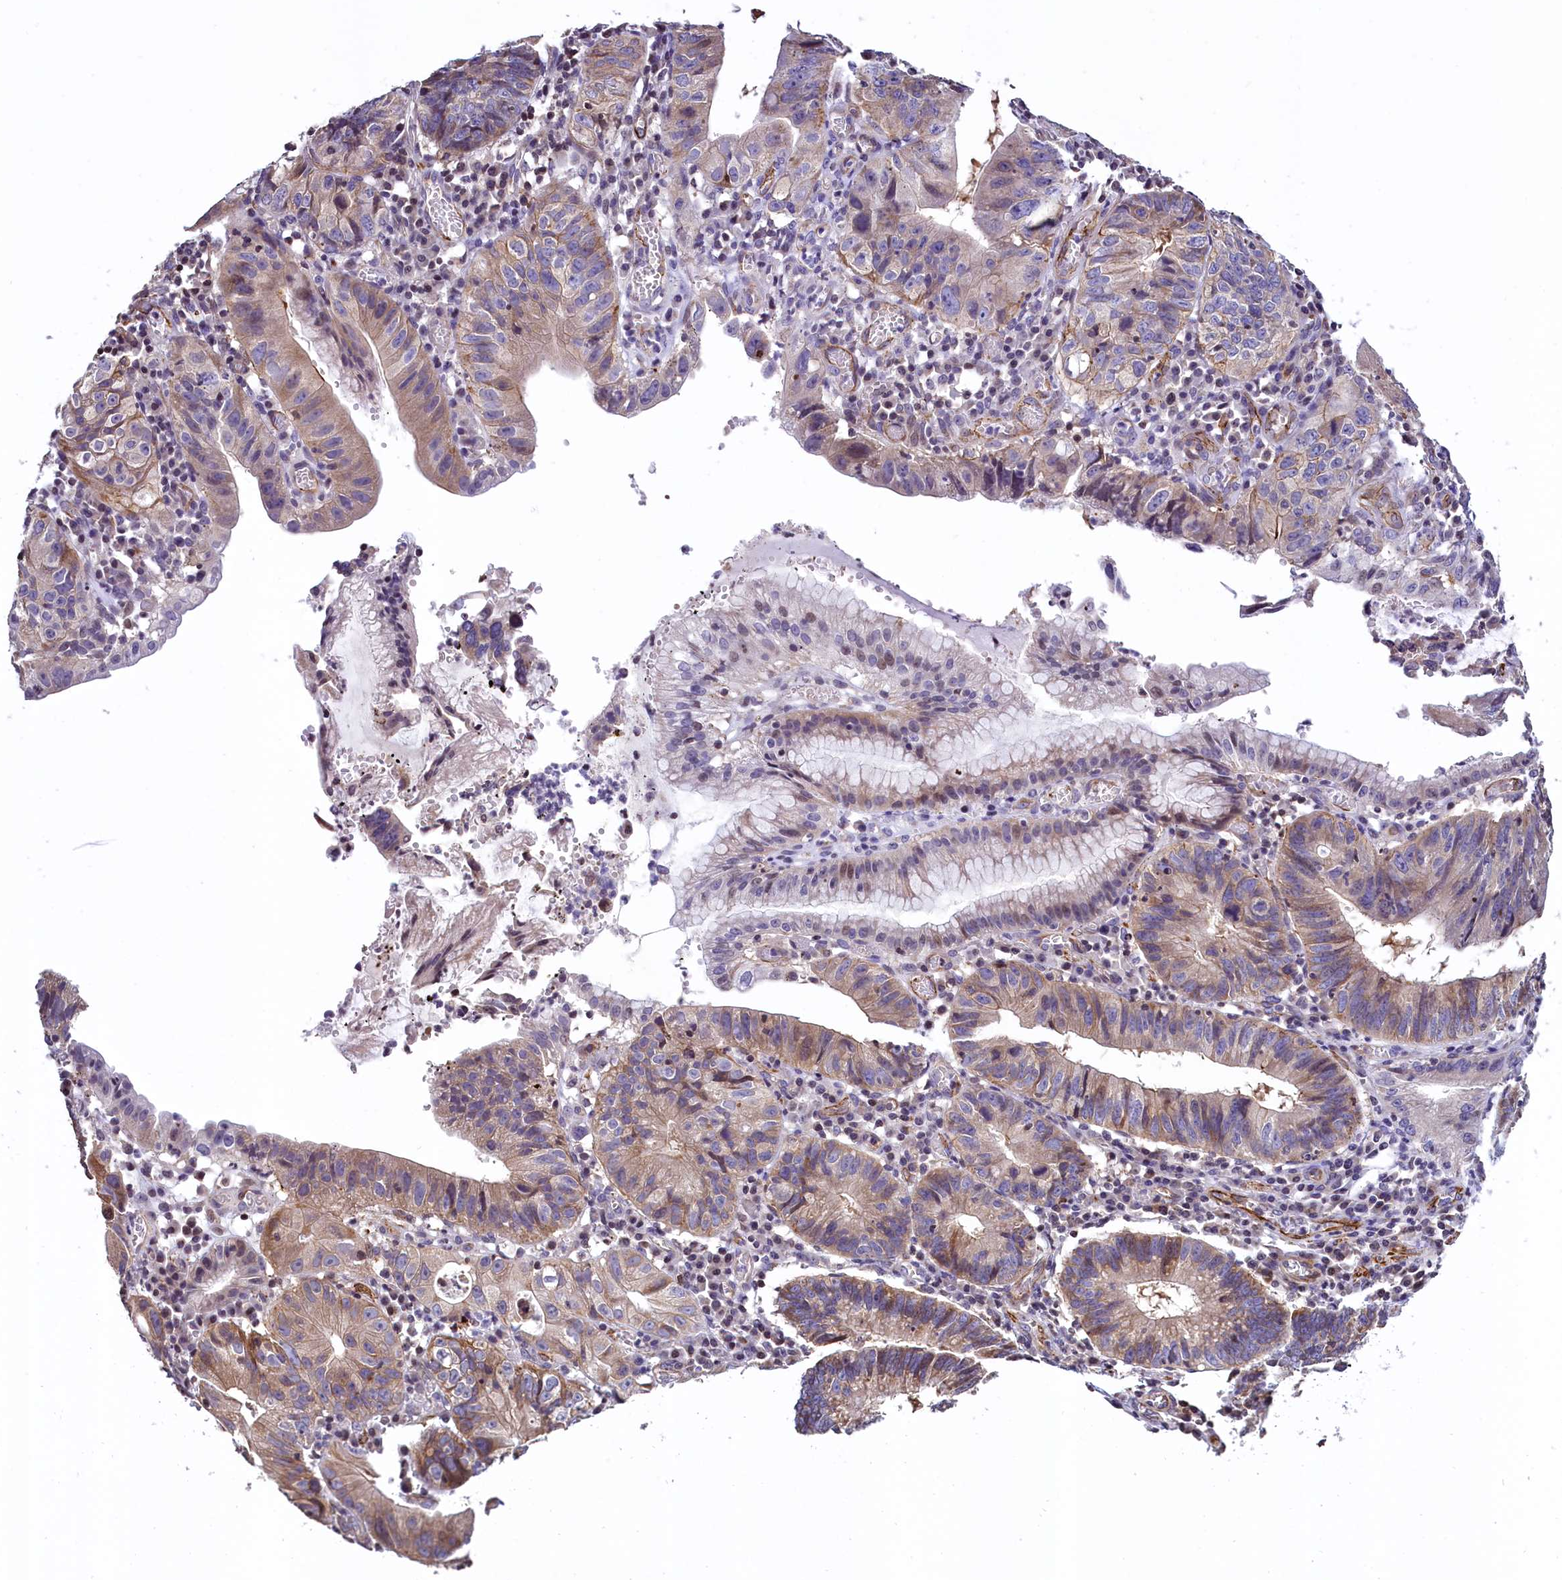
{"staining": {"intensity": "moderate", "quantity": "25%-75%", "location": "cytoplasmic/membranous"}, "tissue": "stomach cancer", "cell_type": "Tumor cells", "image_type": "cancer", "snomed": [{"axis": "morphology", "description": "Adenocarcinoma, NOS"}, {"axis": "topography", "description": "Stomach"}], "caption": "The micrograph displays immunohistochemical staining of stomach cancer (adenocarcinoma). There is moderate cytoplasmic/membranous positivity is identified in about 25%-75% of tumor cells.", "gene": "ZNF2", "patient": {"sex": "male", "age": 59}}